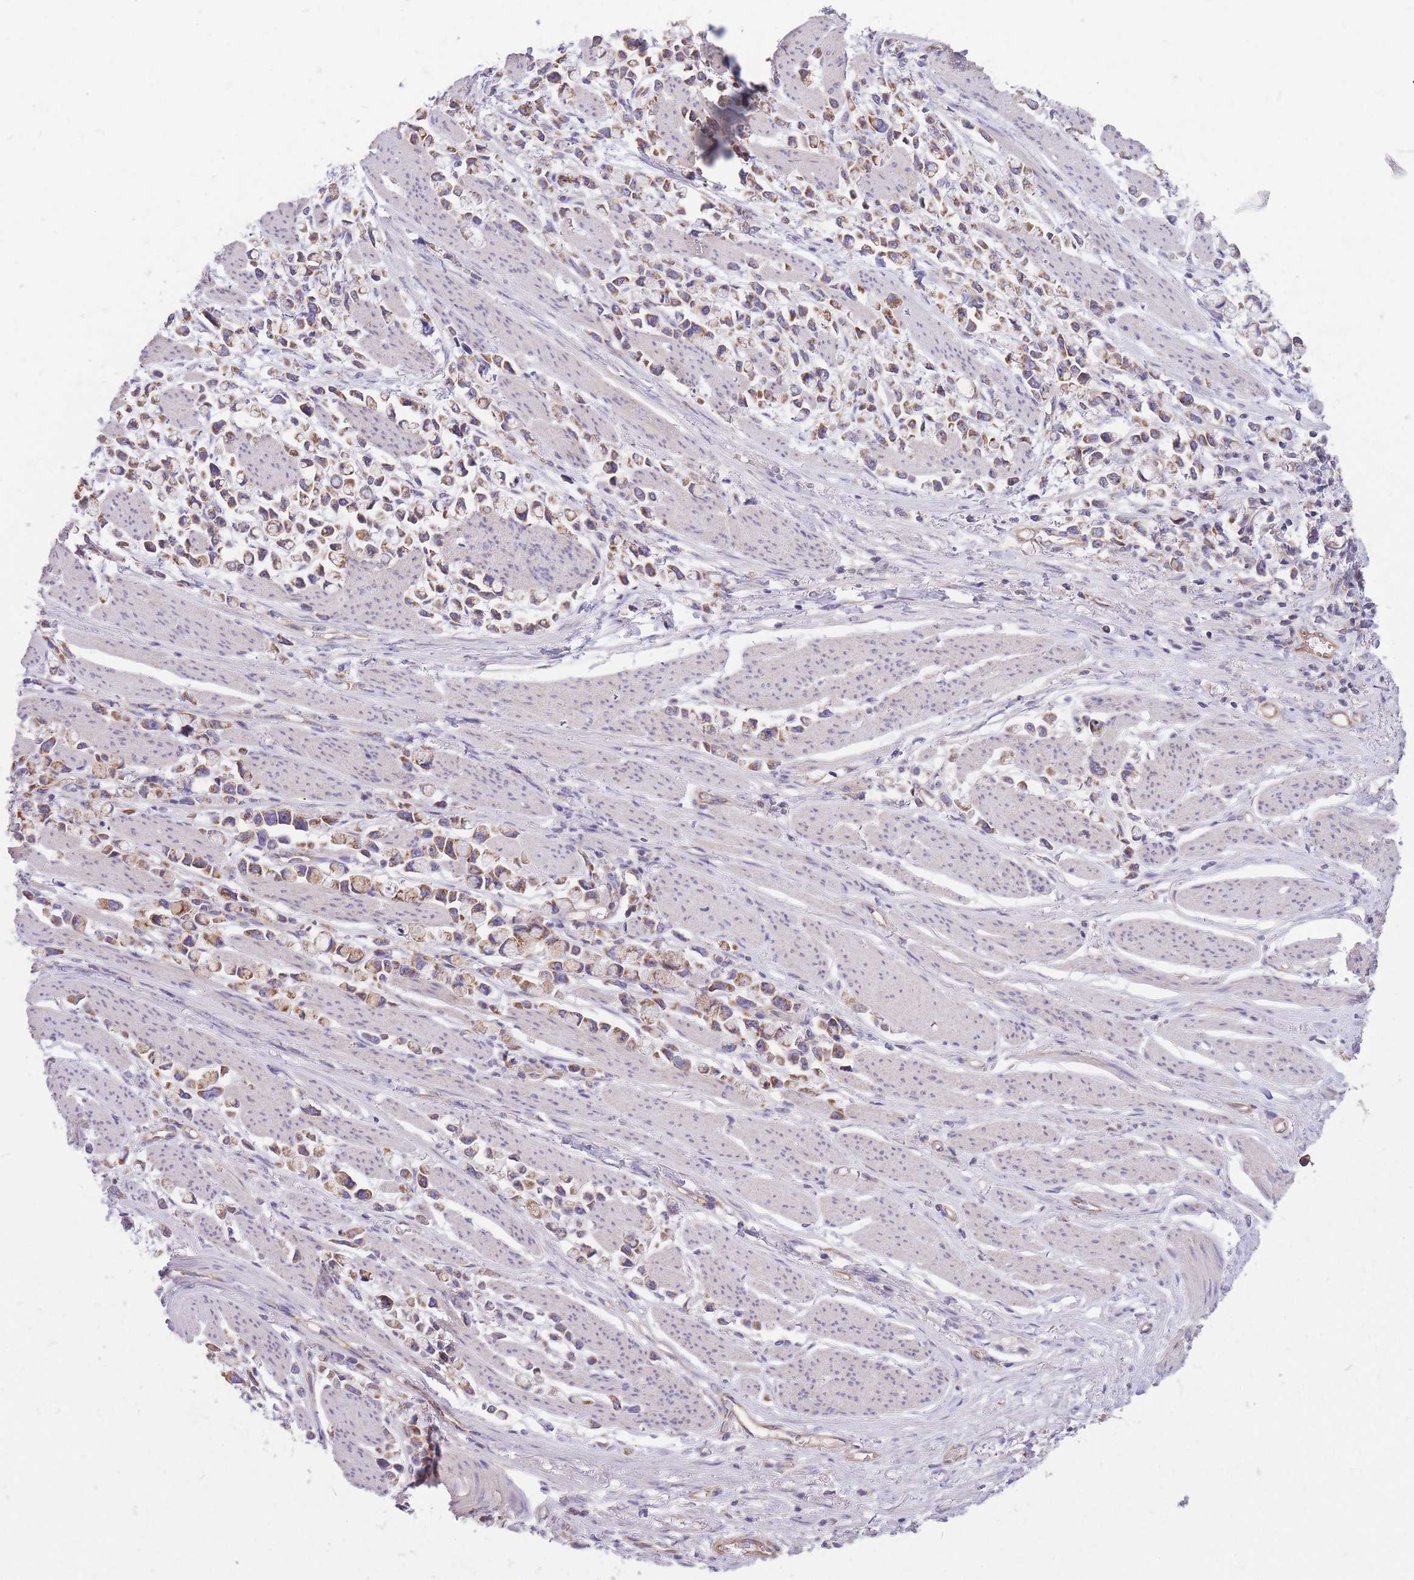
{"staining": {"intensity": "moderate", "quantity": ">75%", "location": "cytoplasmic/membranous"}, "tissue": "stomach cancer", "cell_type": "Tumor cells", "image_type": "cancer", "snomed": [{"axis": "morphology", "description": "Adenocarcinoma, NOS"}, {"axis": "topography", "description": "Stomach"}], "caption": "IHC (DAB (3,3'-diaminobenzidine)) staining of stomach cancer reveals moderate cytoplasmic/membranous protein positivity in about >75% of tumor cells.", "gene": "MRPS9", "patient": {"sex": "female", "age": 81}}